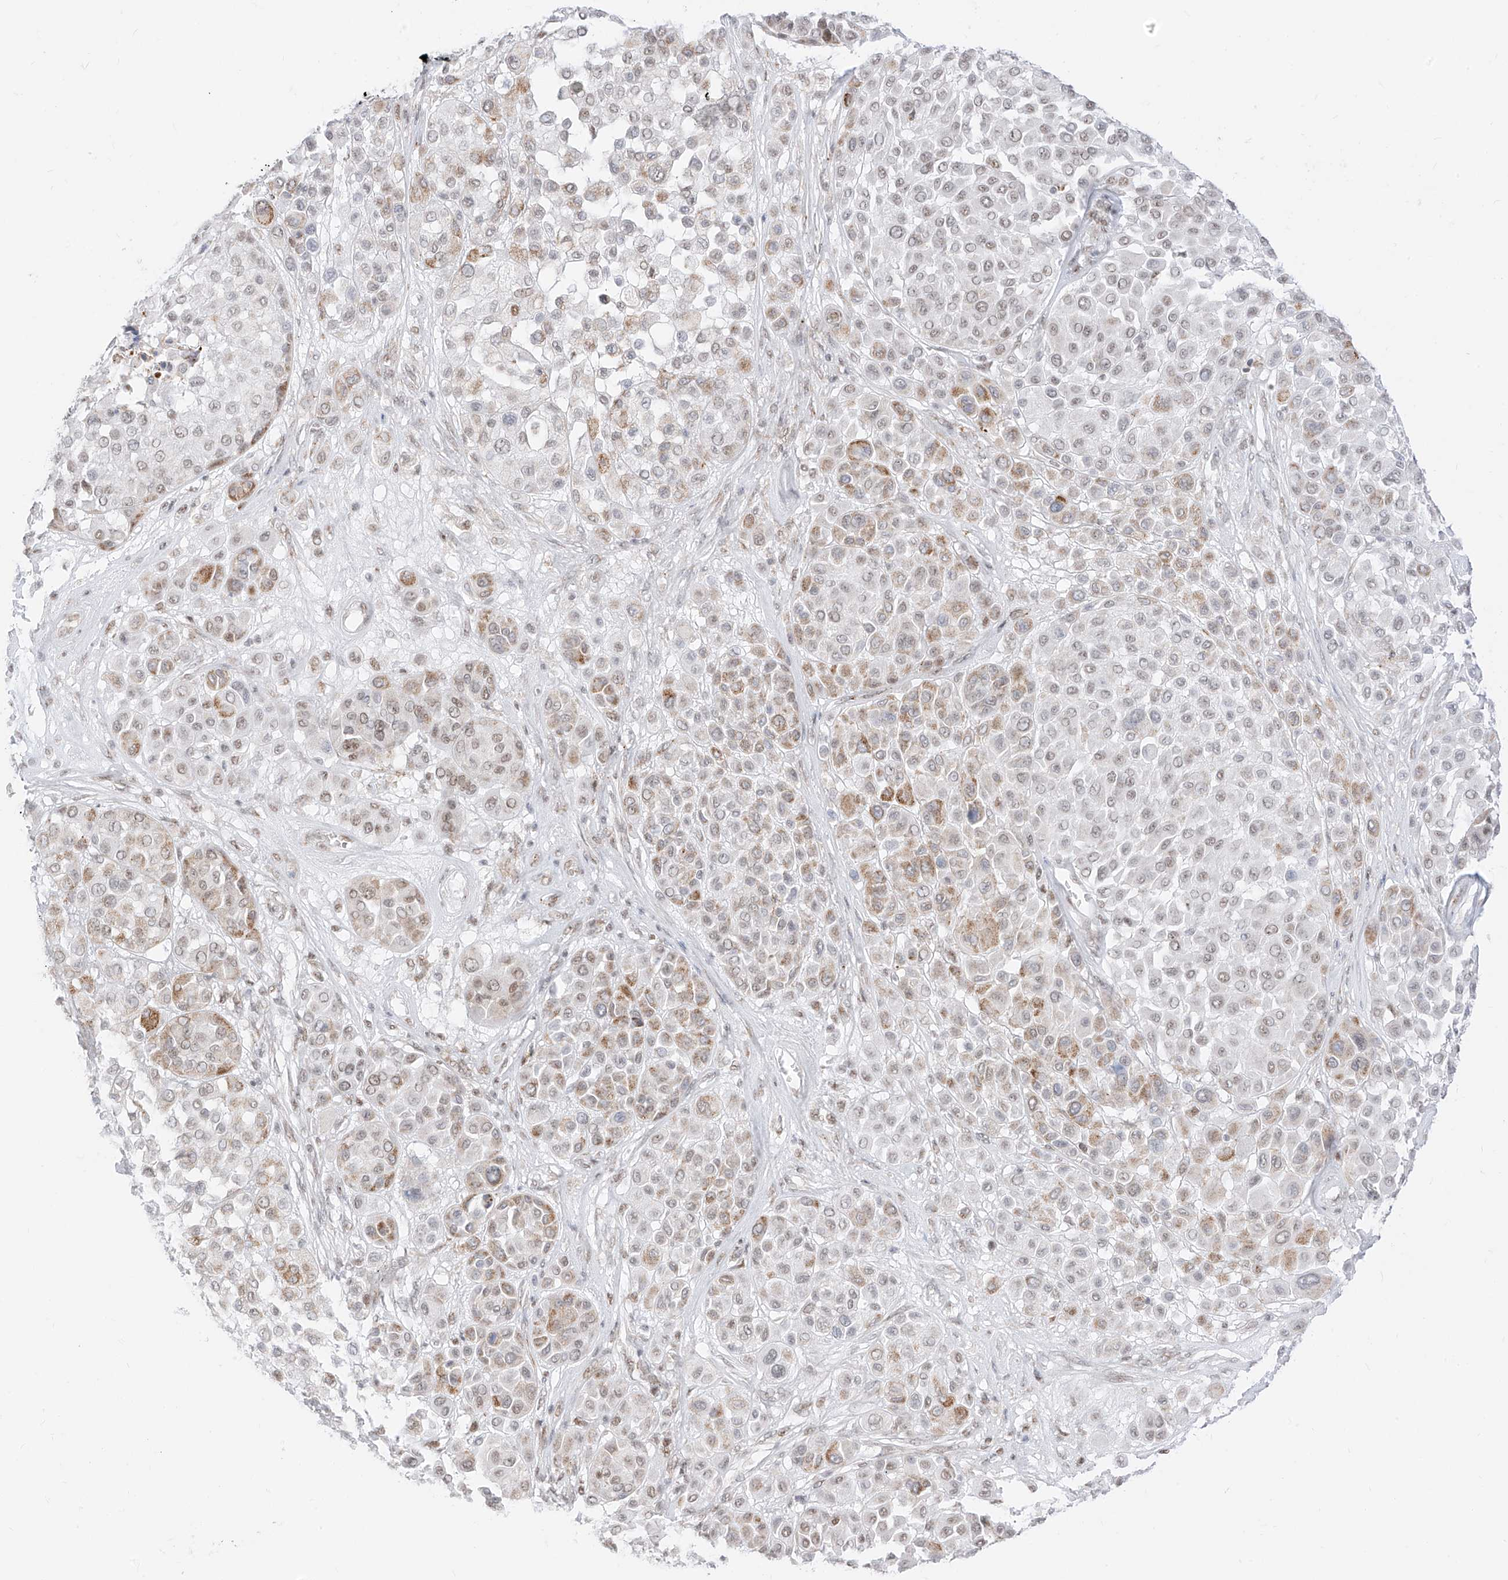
{"staining": {"intensity": "moderate", "quantity": "<25%", "location": "cytoplasmic/membranous,nuclear"}, "tissue": "melanoma", "cell_type": "Tumor cells", "image_type": "cancer", "snomed": [{"axis": "morphology", "description": "Malignant melanoma, Metastatic site"}, {"axis": "topography", "description": "Soft tissue"}], "caption": "Approximately <25% of tumor cells in melanoma display moderate cytoplasmic/membranous and nuclear protein expression as visualized by brown immunohistochemical staining.", "gene": "SUPT5H", "patient": {"sex": "male", "age": 41}}